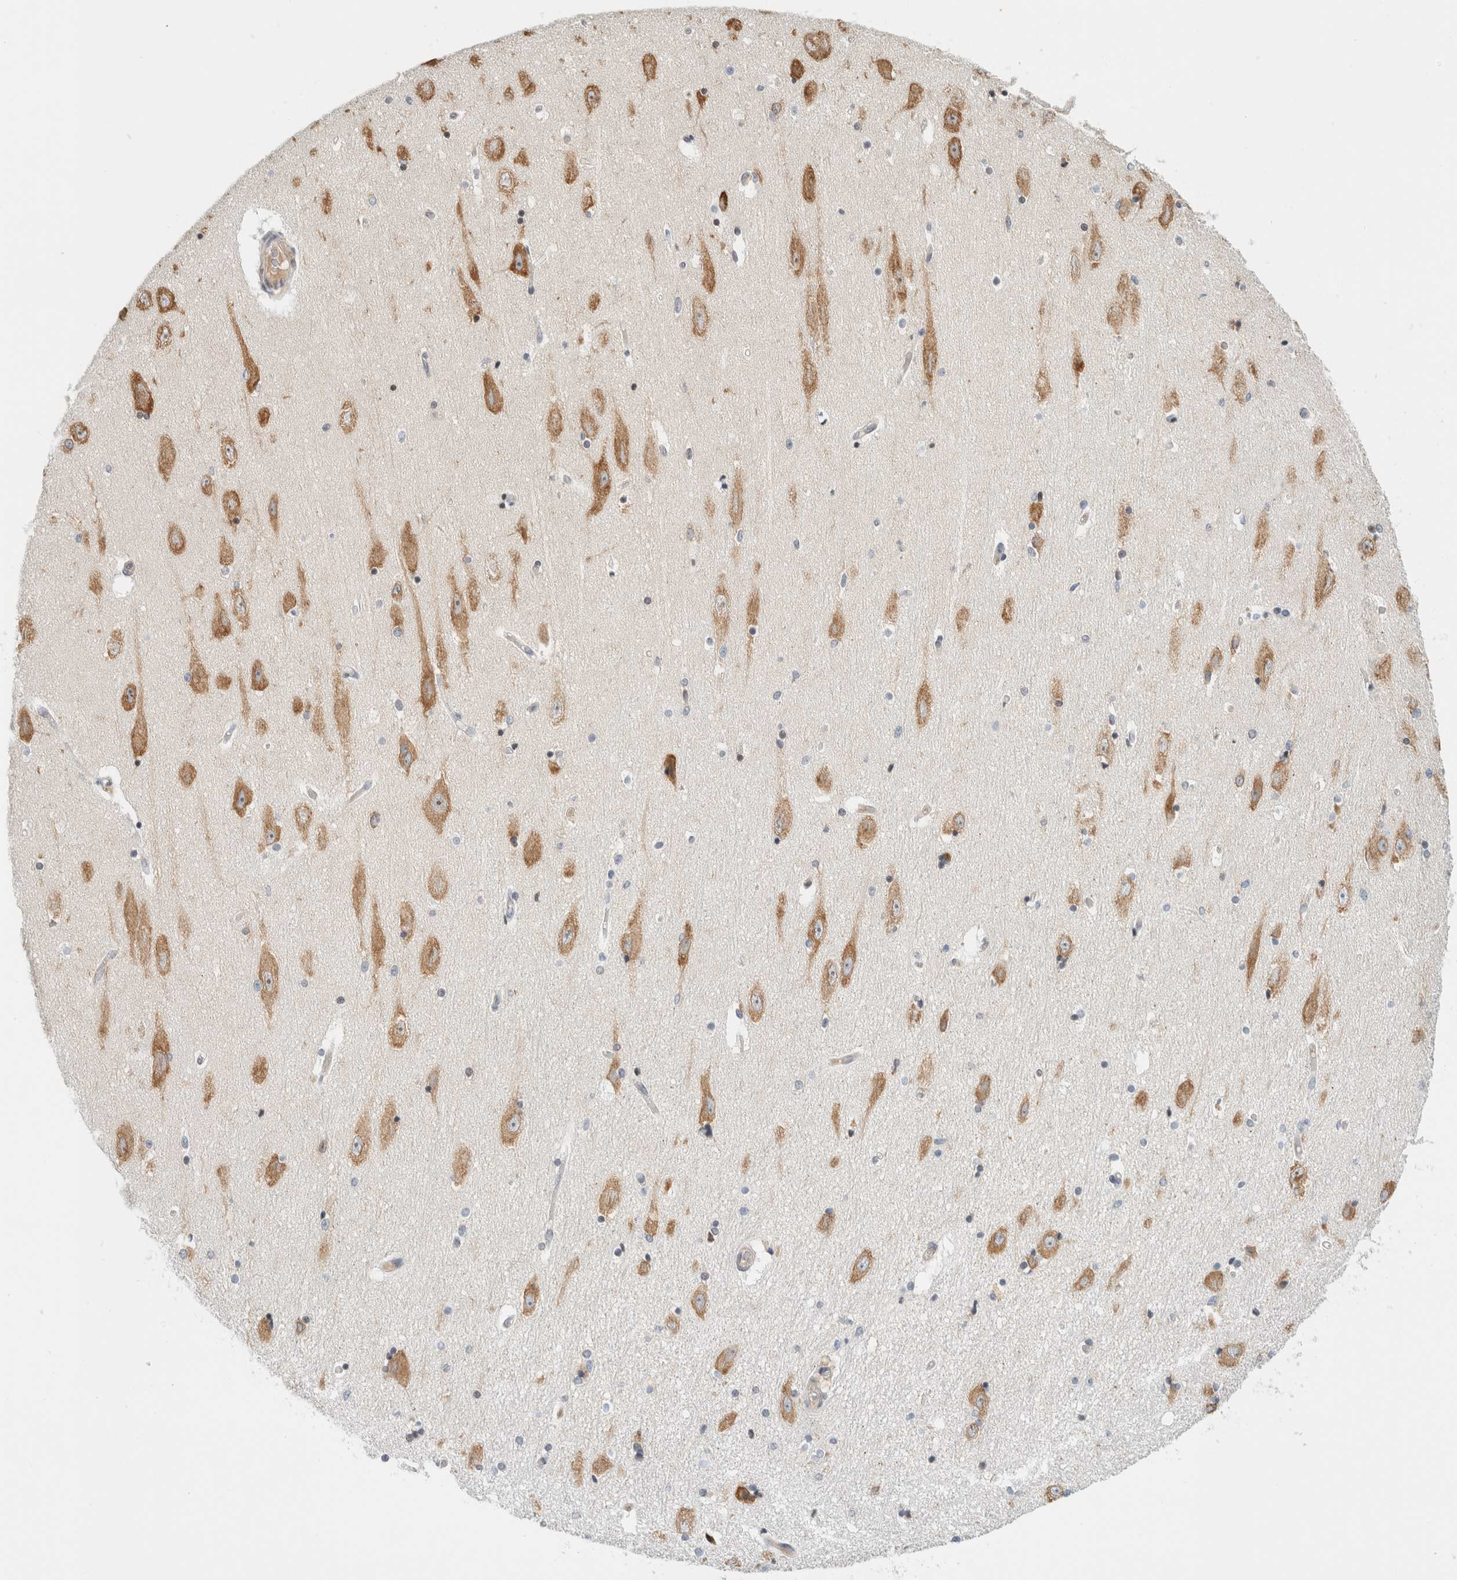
{"staining": {"intensity": "weak", "quantity": "<25%", "location": "cytoplasmic/membranous"}, "tissue": "hippocampus", "cell_type": "Glial cells", "image_type": "normal", "snomed": [{"axis": "morphology", "description": "Normal tissue, NOS"}, {"axis": "topography", "description": "Hippocampus"}], "caption": "Immunohistochemistry histopathology image of unremarkable hippocampus stained for a protein (brown), which demonstrates no positivity in glial cells. (DAB IHC with hematoxylin counter stain).", "gene": "SPRTN", "patient": {"sex": "female", "age": 54}}